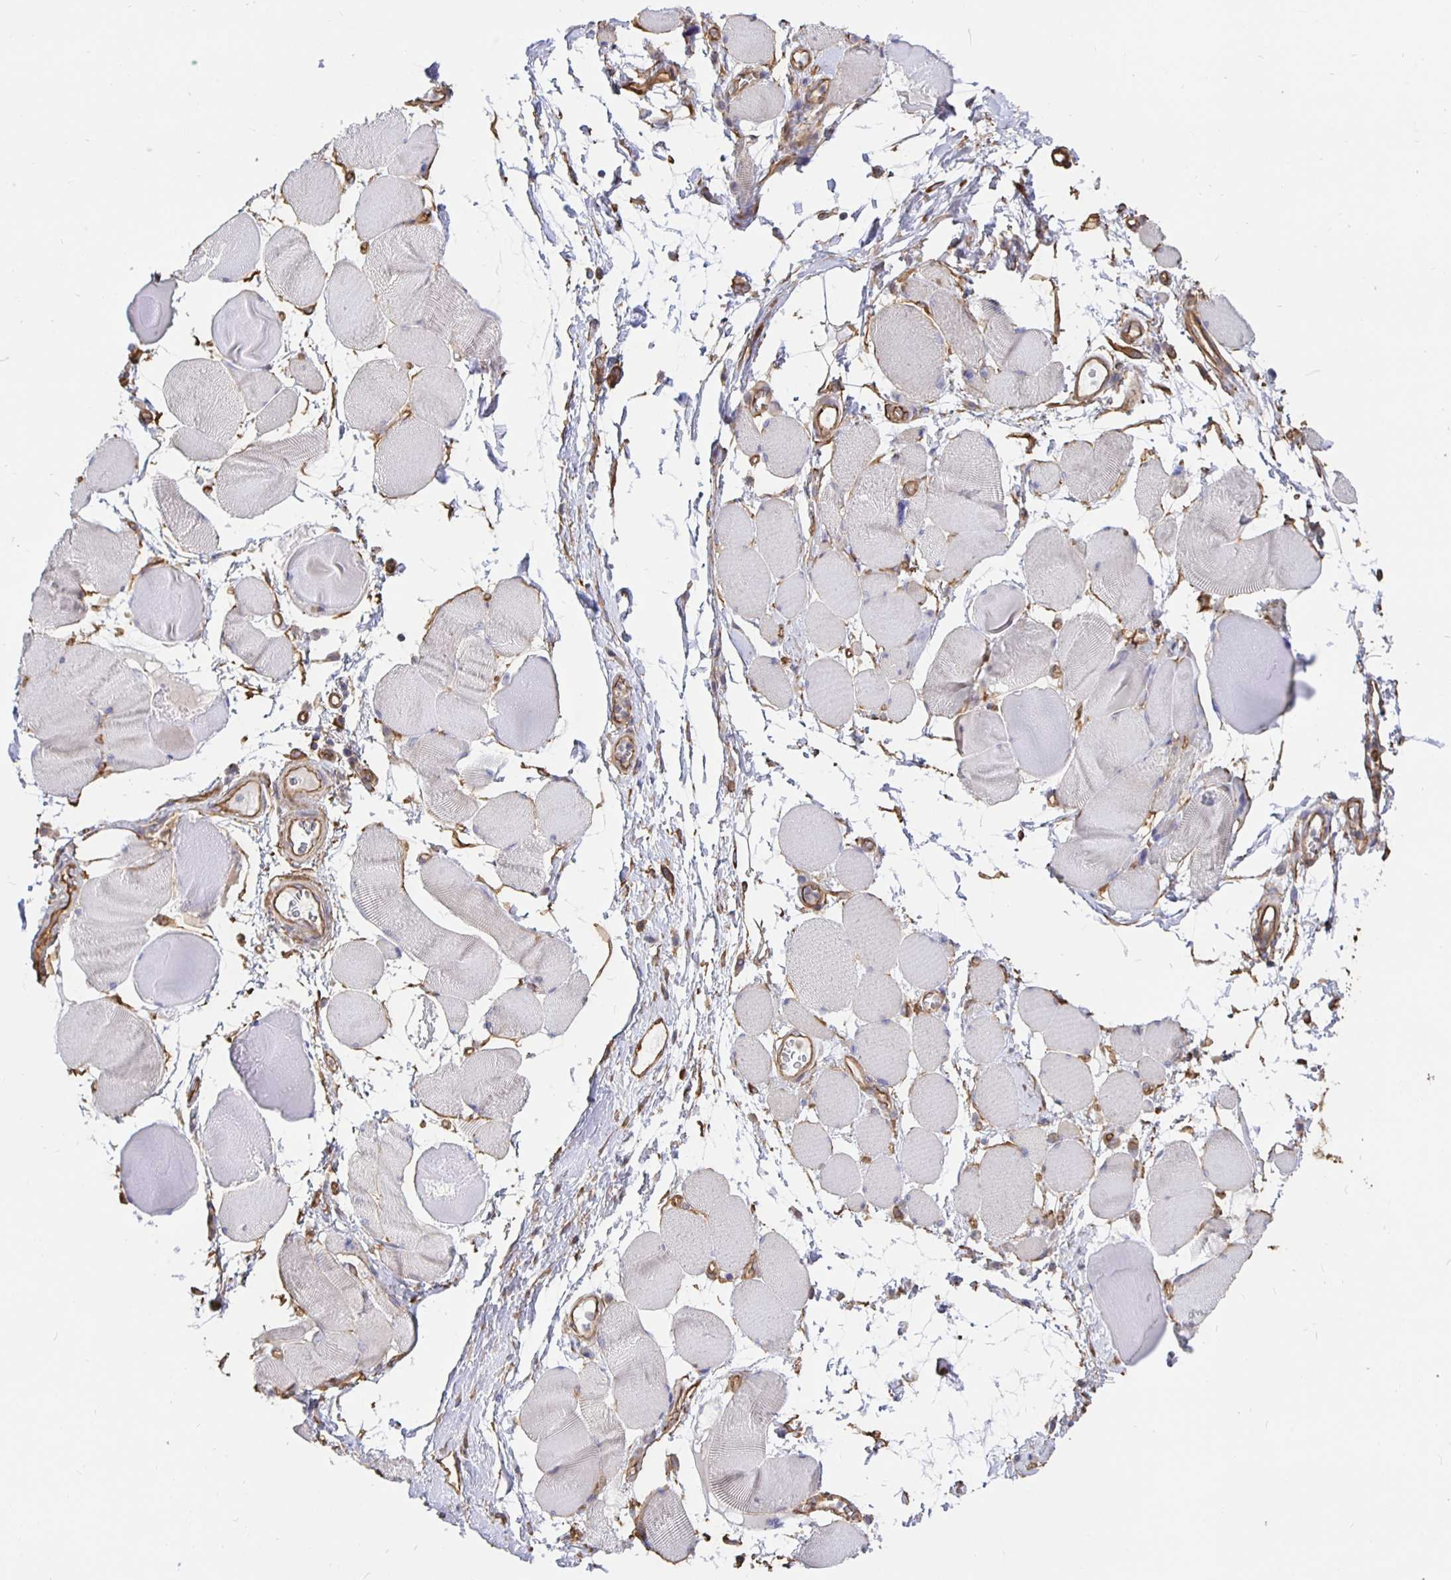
{"staining": {"intensity": "negative", "quantity": "none", "location": "none"}, "tissue": "skeletal muscle", "cell_type": "Myocytes", "image_type": "normal", "snomed": [{"axis": "morphology", "description": "Normal tissue, NOS"}, {"axis": "topography", "description": "Skeletal muscle"}], "caption": "Myocytes show no significant protein expression in benign skeletal muscle. The staining is performed using DAB brown chromogen with nuclei counter-stained in using hematoxylin.", "gene": "ARHGEF39", "patient": {"sex": "female", "age": 75}}